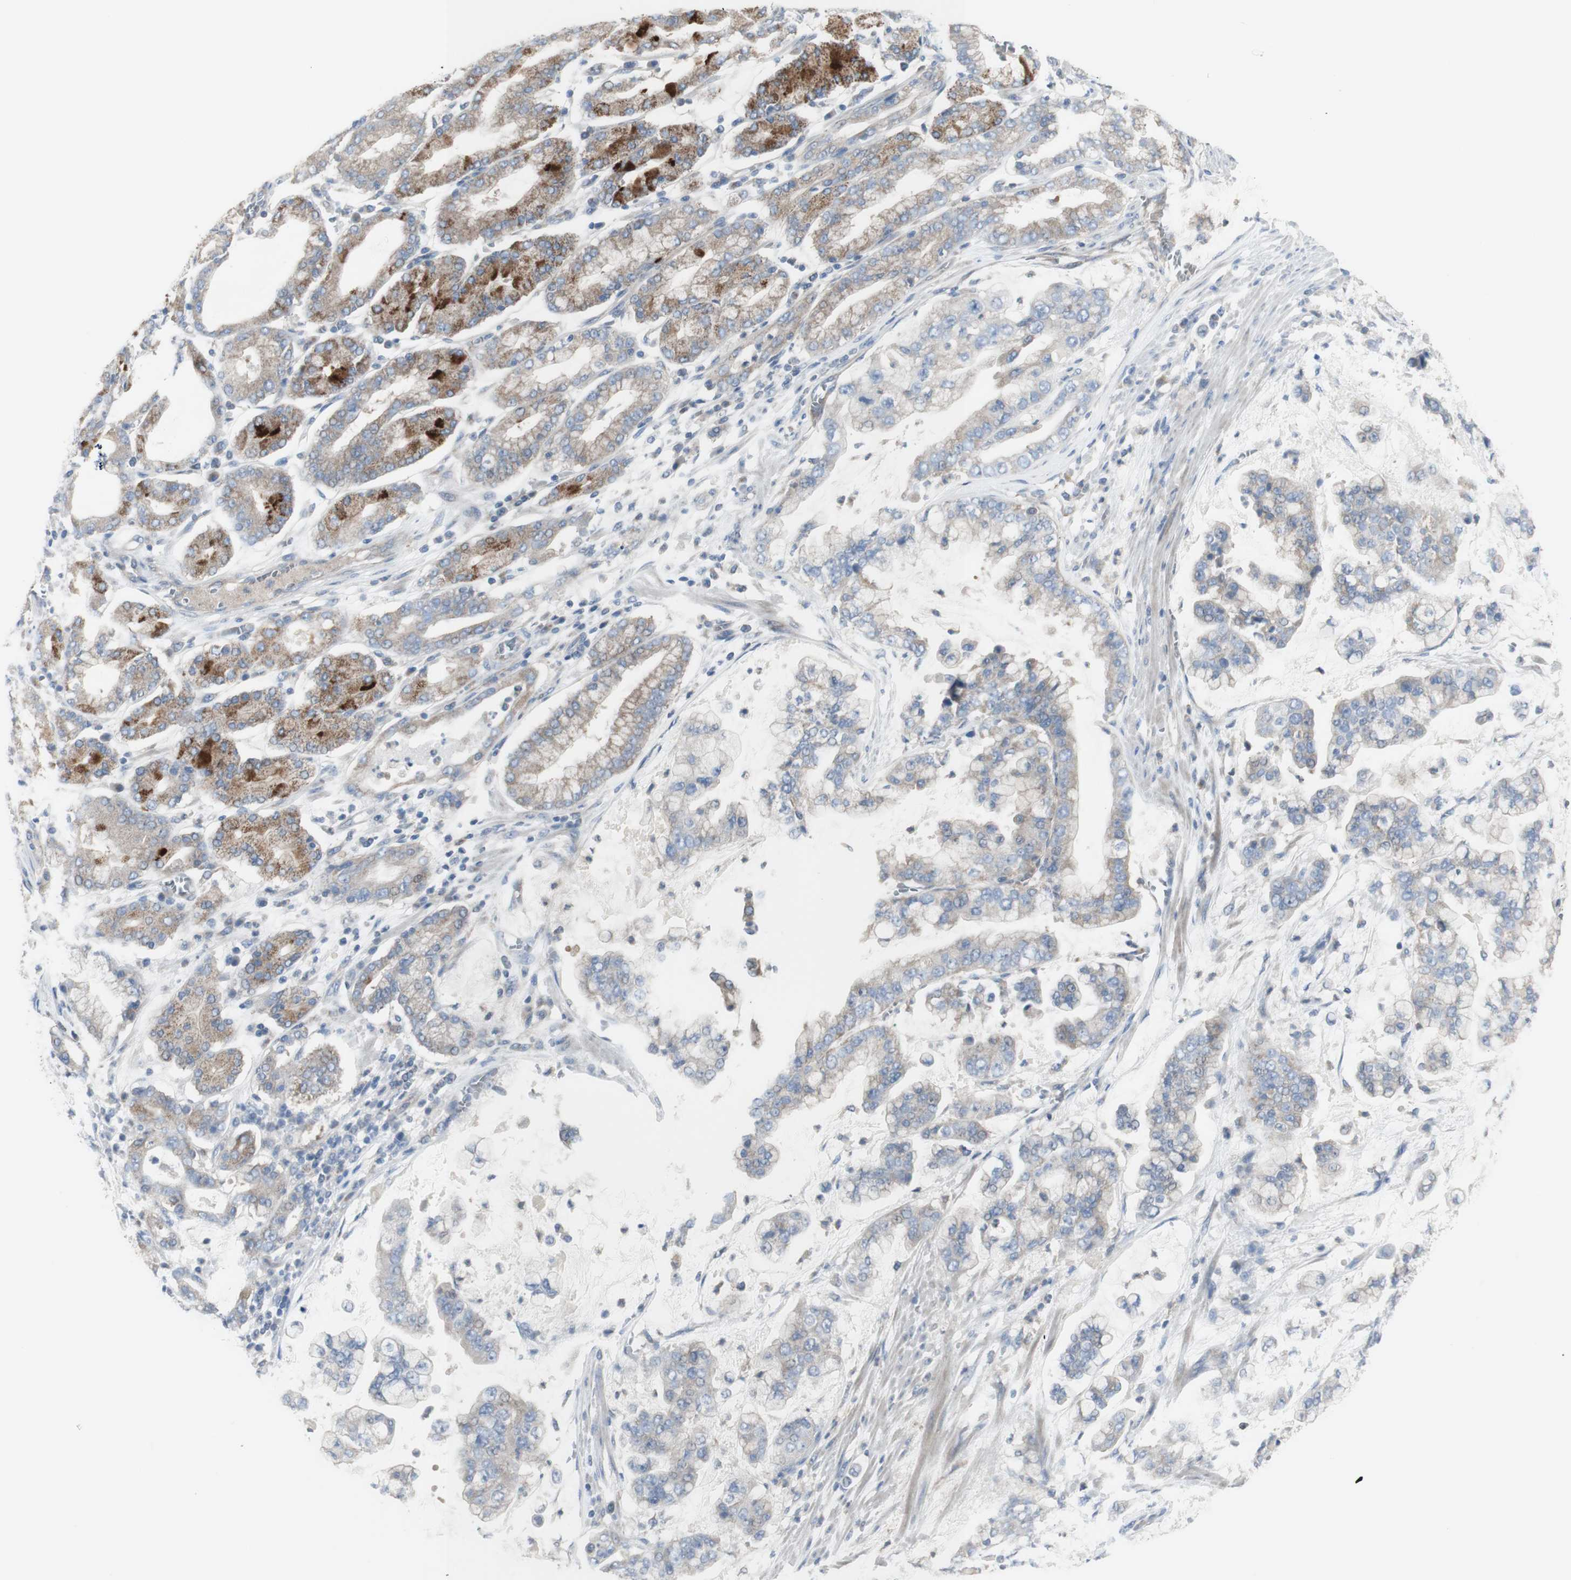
{"staining": {"intensity": "weak", "quantity": "<25%", "location": "cytoplasmic/membranous"}, "tissue": "stomach cancer", "cell_type": "Tumor cells", "image_type": "cancer", "snomed": [{"axis": "morphology", "description": "Normal tissue, NOS"}, {"axis": "morphology", "description": "Adenocarcinoma, NOS"}, {"axis": "topography", "description": "Stomach, upper"}, {"axis": "topography", "description": "Stomach"}], "caption": "Immunohistochemical staining of human adenocarcinoma (stomach) reveals no significant expression in tumor cells.", "gene": "C3orf52", "patient": {"sex": "male", "age": 76}}